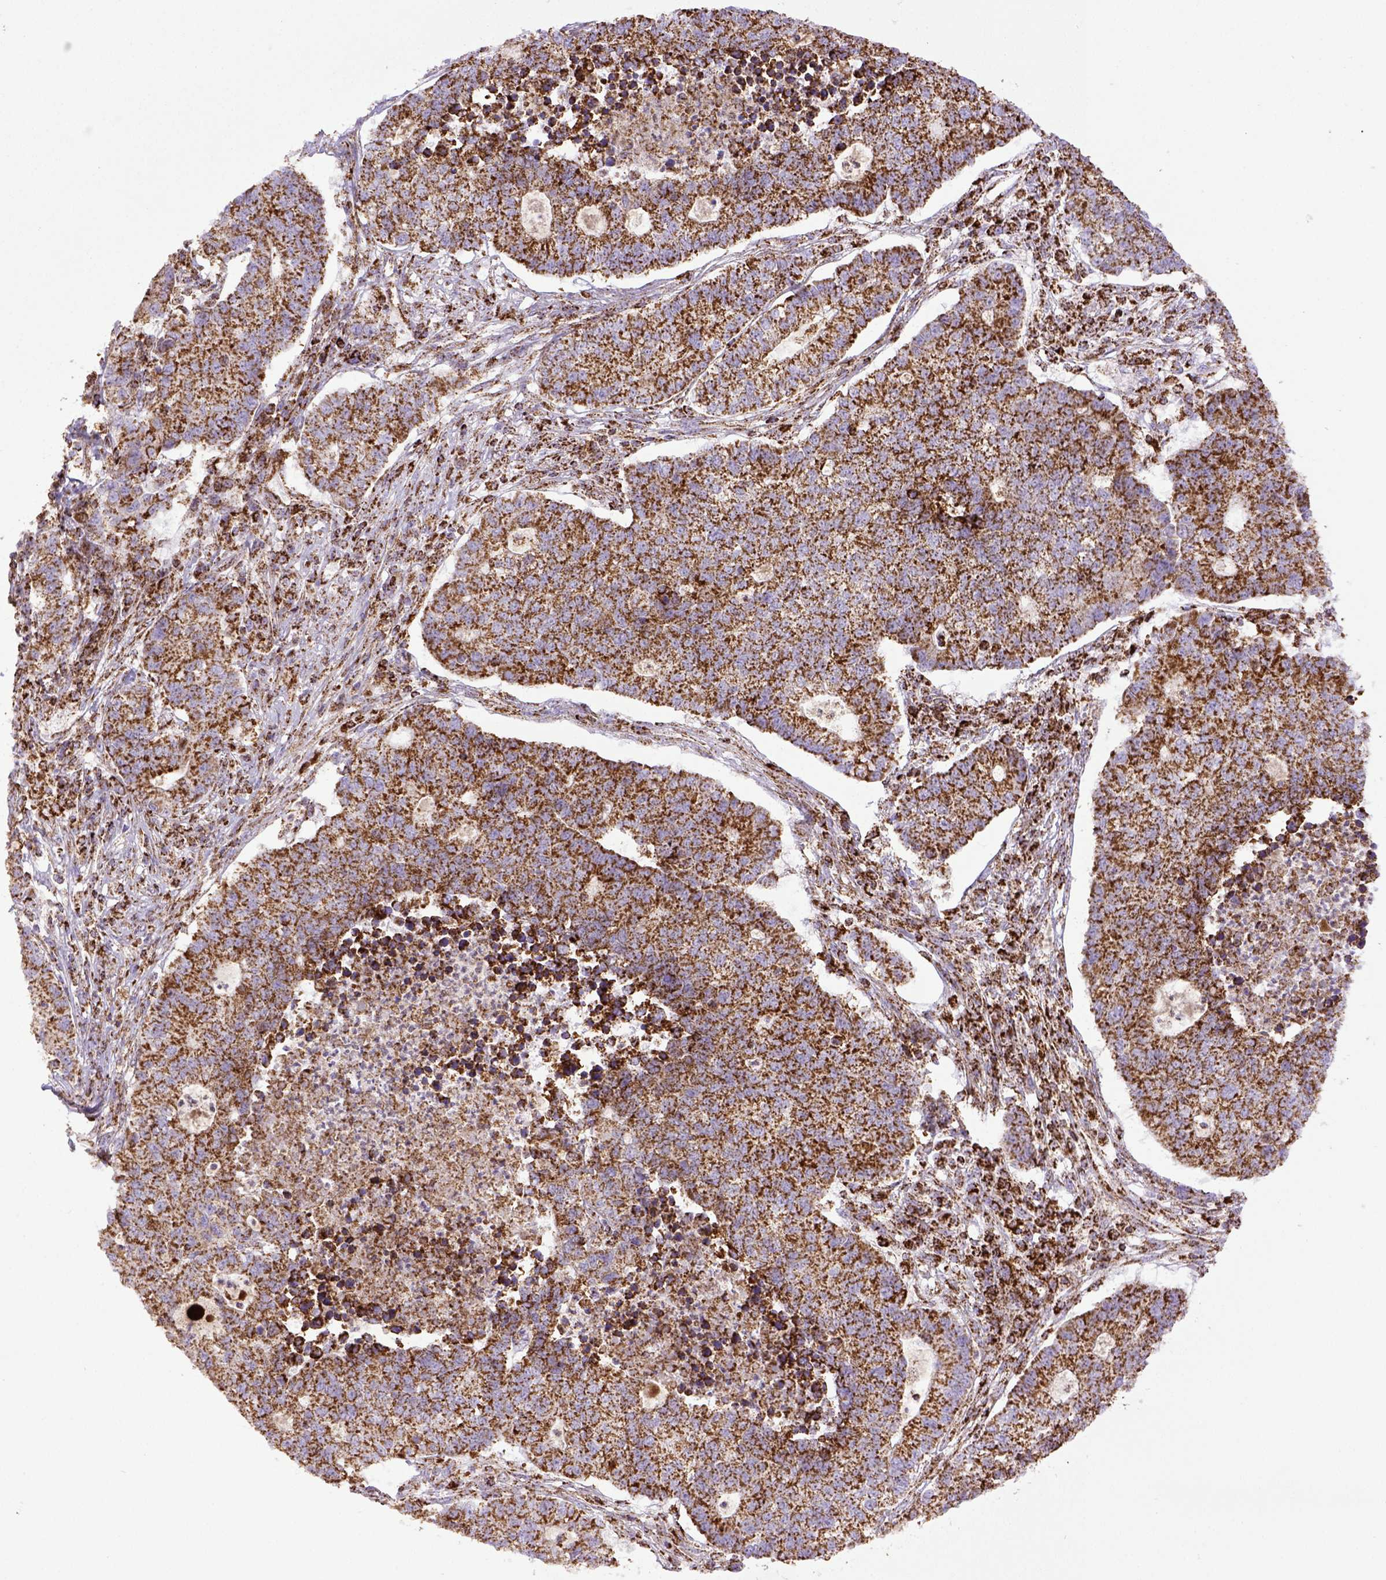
{"staining": {"intensity": "moderate", "quantity": ">75%", "location": "cytoplasmic/membranous"}, "tissue": "lung cancer", "cell_type": "Tumor cells", "image_type": "cancer", "snomed": [{"axis": "morphology", "description": "Adenocarcinoma, NOS"}, {"axis": "topography", "description": "Lung"}], "caption": "High-magnification brightfield microscopy of lung cancer stained with DAB (brown) and counterstained with hematoxylin (blue). tumor cells exhibit moderate cytoplasmic/membranous positivity is seen in approximately>75% of cells.", "gene": "MT-CO1", "patient": {"sex": "male", "age": 57}}